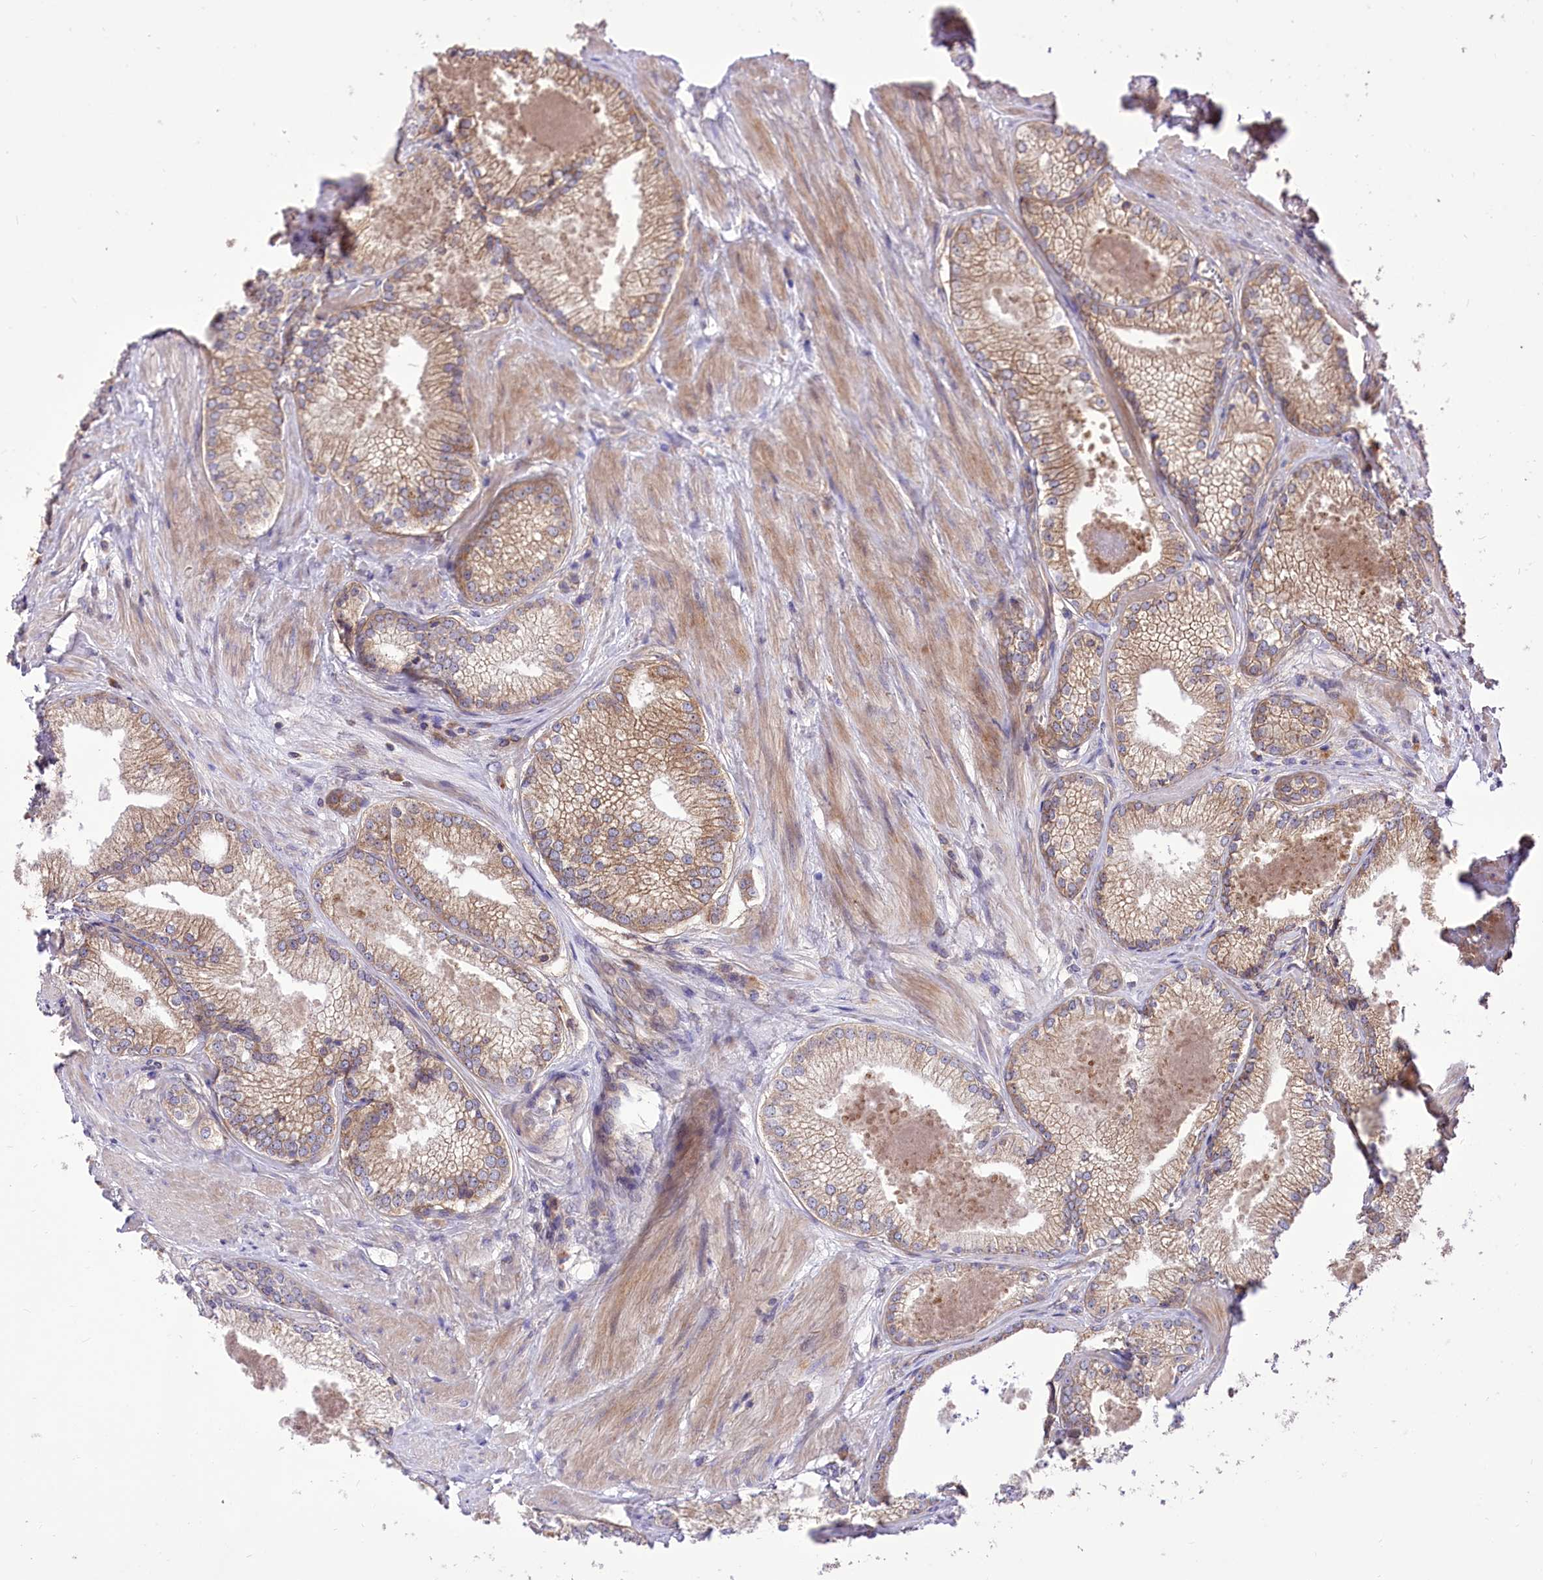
{"staining": {"intensity": "moderate", "quantity": "25%-75%", "location": "cytoplasmic/membranous"}, "tissue": "prostate cancer", "cell_type": "Tumor cells", "image_type": "cancer", "snomed": [{"axis": "morphology", "description": "Adenocarcinoma, High grade"}, {"axis": "topography", "description": "Prostate"}], "caption": "Prostate adenocarcinoma (high-grade) stained with a protein marker demonstrates moderate staining in tumor cells.", "gene": "XYLB", "patient": {"sex": "male", "age": 66}}